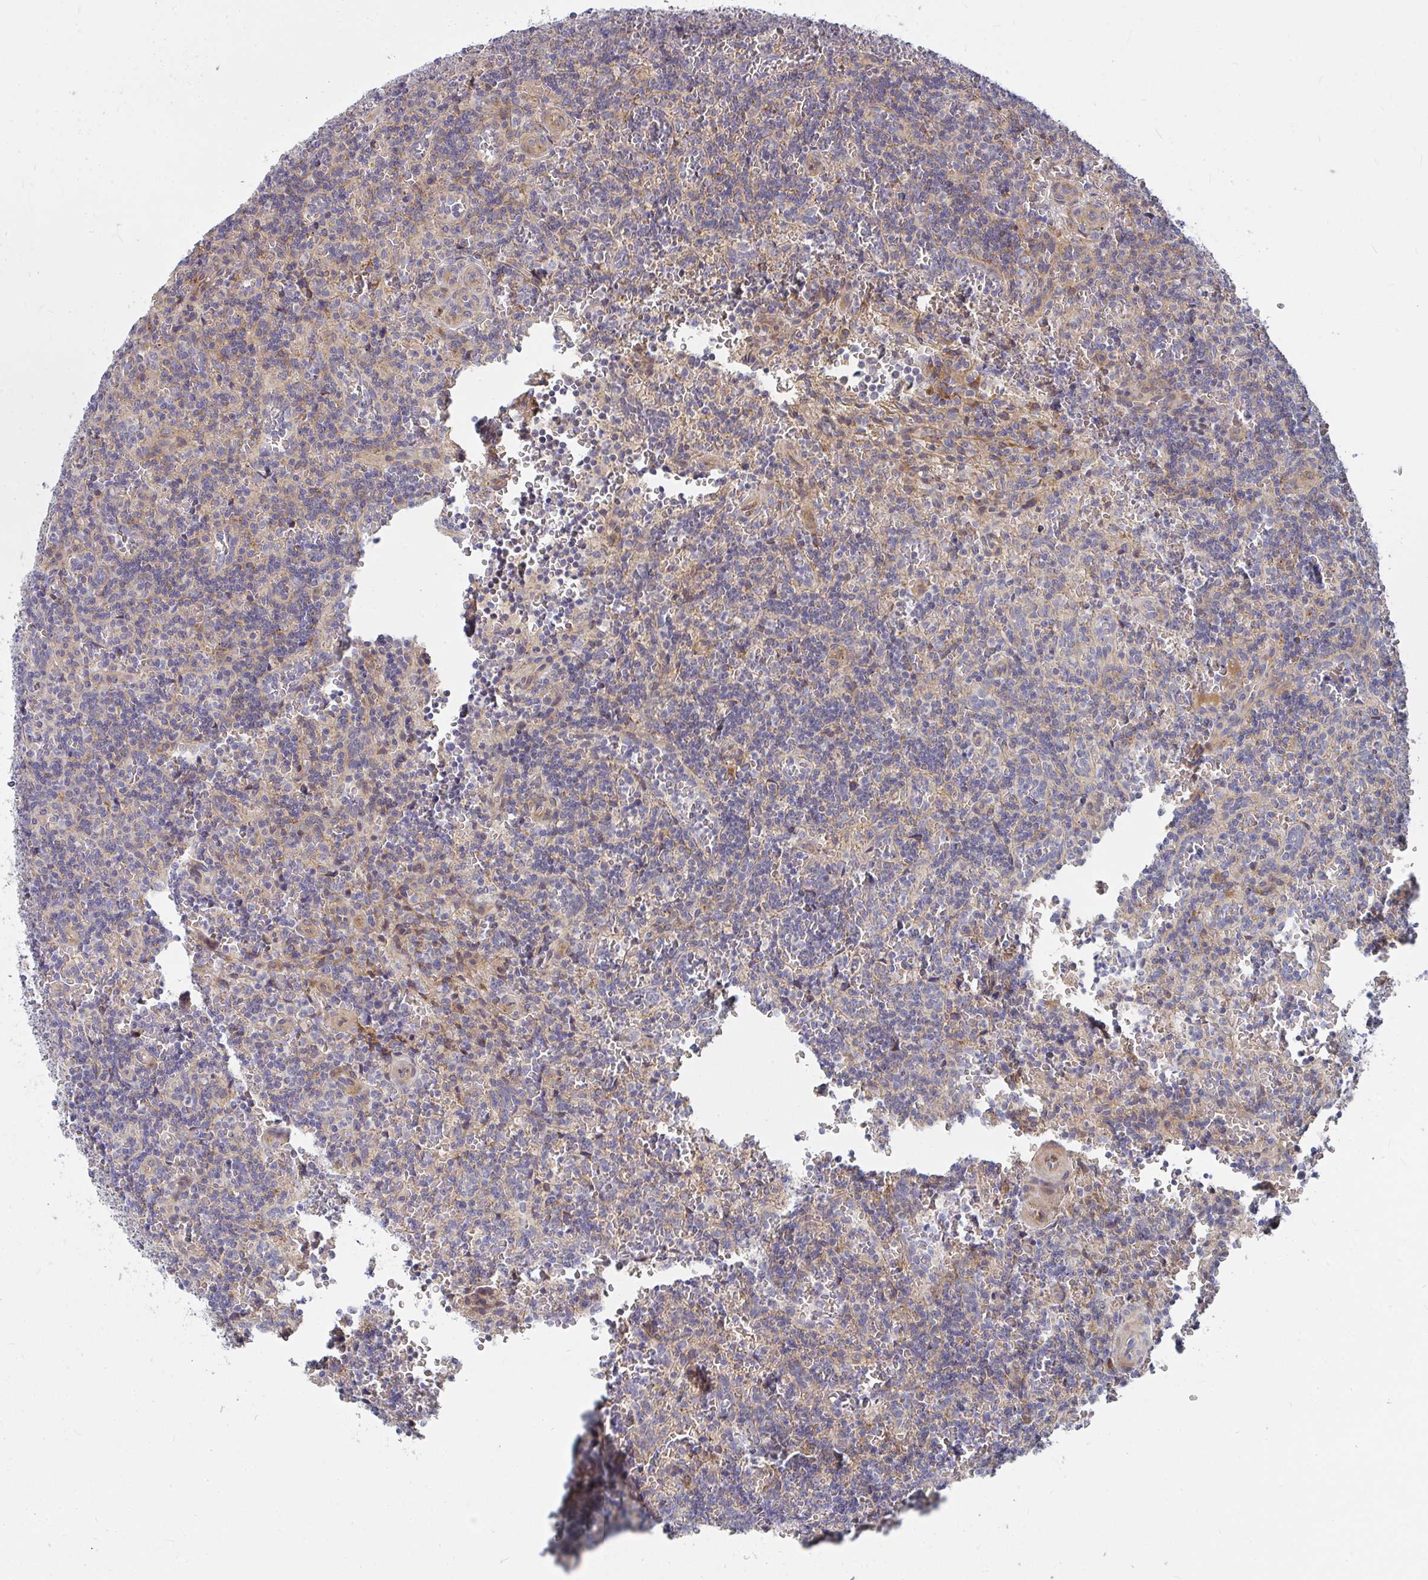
{"staining": {"intensity": "weak", "quantity": "<25%", "location": "cytoplasmic/membranous"}, "tissue": "lymphoma", "cell_type": "Tumor cells", "image_type": "cancer", "snomed": [{"axis": "morphology", "description": "Malignant lymphoma, non-Hodgkin's type, Low grade"}, {"axis": "topography", "description": "Spleen"}], "caption": "This is an immunohistochemistry image of lymphoma. There is no positivity in tumor cells.", "gene": "RHEBL1", "patient": {"sex": "male", "age": 73}}